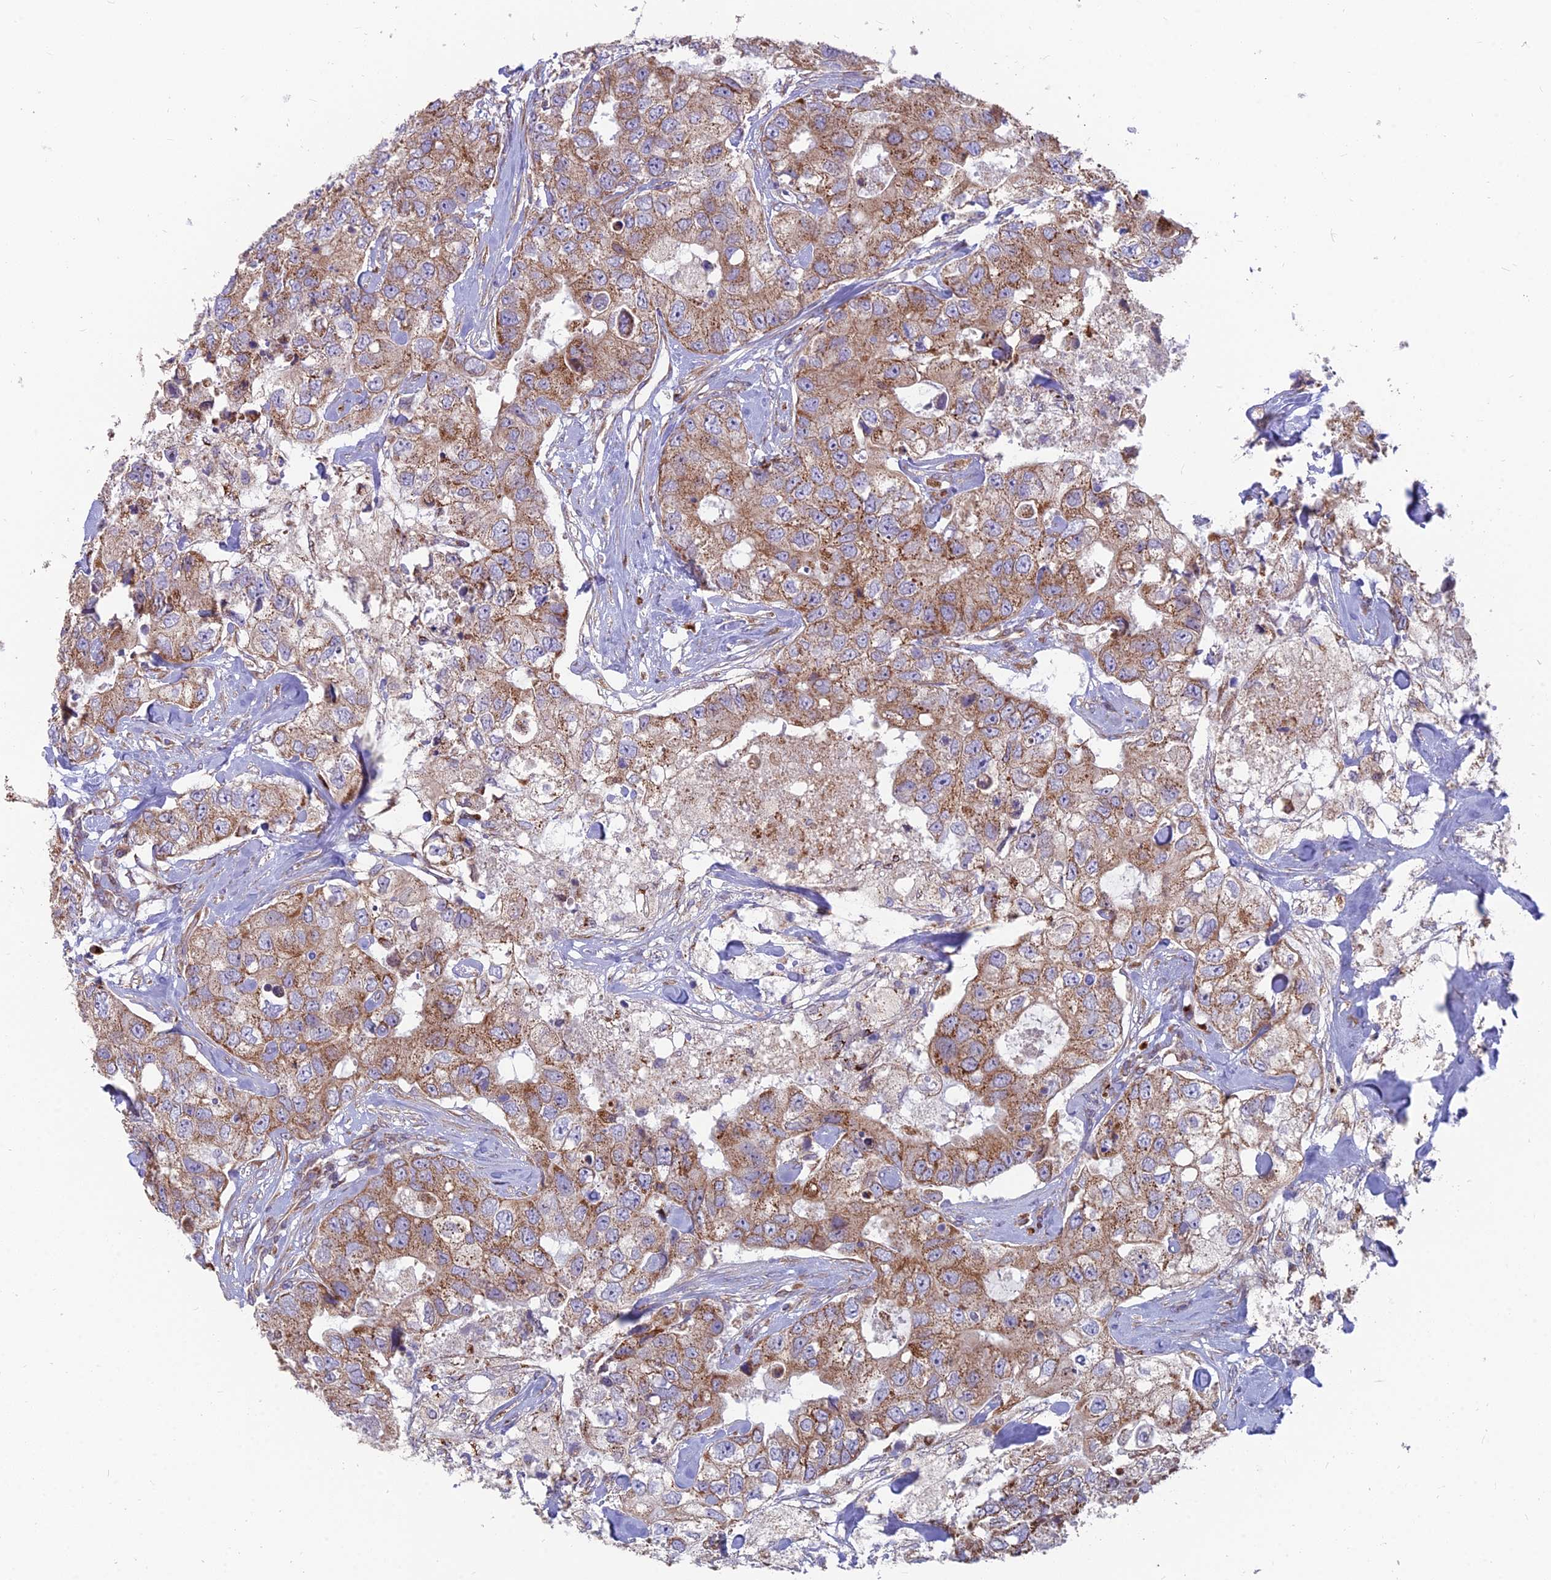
{"staining": {"intensity": "moderate", "quantity": ">75%", "location": "cytoplasmic/membranous"}, "tissue": "breast cancer", "cell_type": "Tumor cells", "image_type": "cancer", "snomed": [{"axis": "morphology", "description": "Duct carcinoma"}, {"axis": "topography", "description": "Breast"}], "caption": "Immunohistochemical staining of human breast cancer displays medium levels of moderate cytoplasmic/membranous protein expression in about >75% of tumor cells.", "gene": "TBC1D20", "patient": {"sex": "female", "age": 62}}